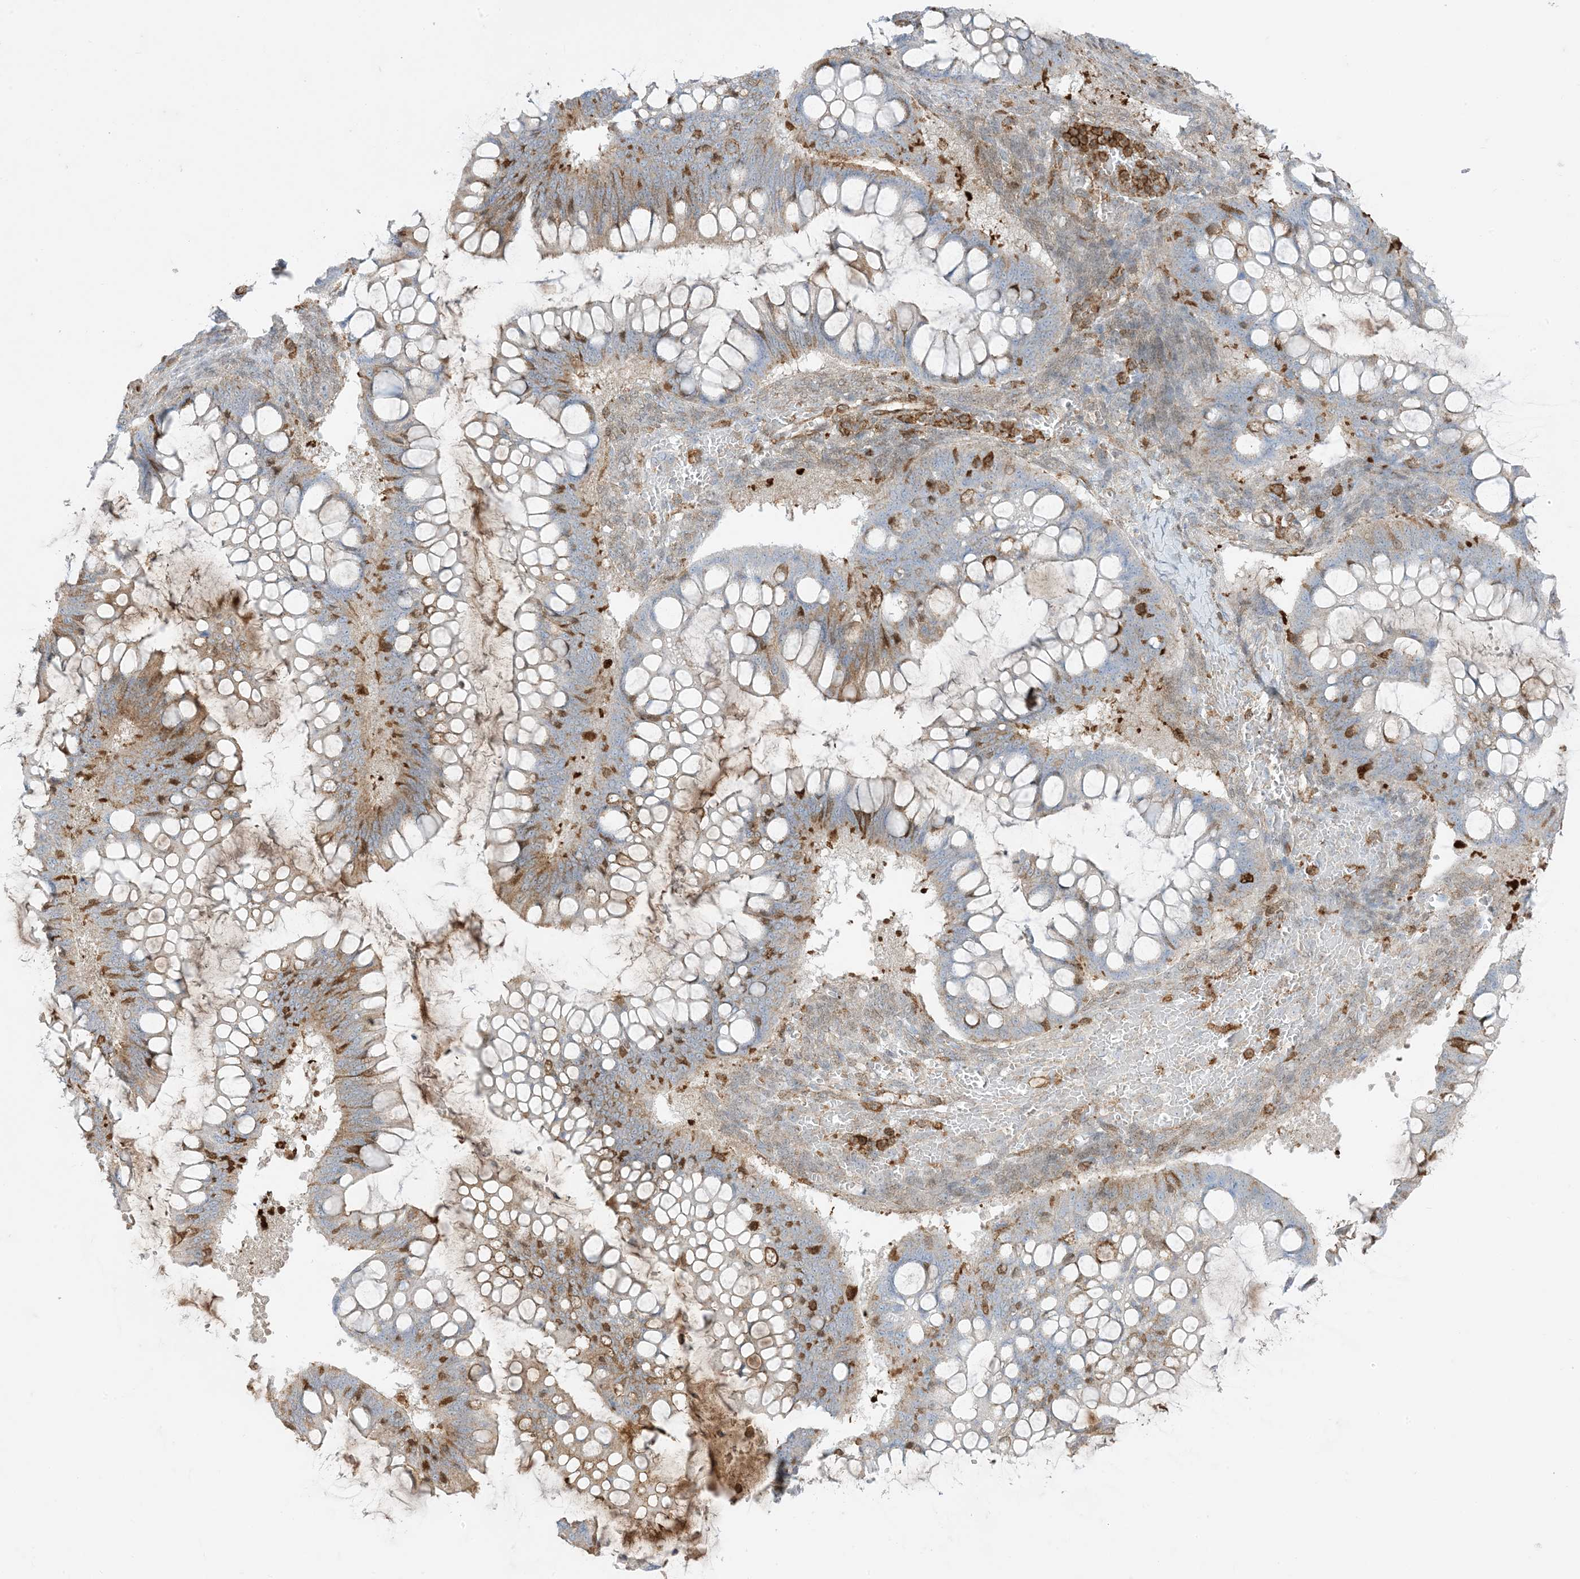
{"staining": {"intensity": "negative", "quantity": "none", "location": "none"}, "tissue": "ovarian cancer", "cell_type": "Tumor cells", "image_type": "cancer", "snomed": [{"axis": "morphology", "description": "Cystadenocarcinoma, mucinous, NOS"}, {"axis": "topography", "description": "Ovary"}], "caption": "Ovarian cancer was stained to show a protein in brown. There is no significant expression in tumor cells.", "gene": "GSN", "patient": {"sex": "female", "age": 73}}